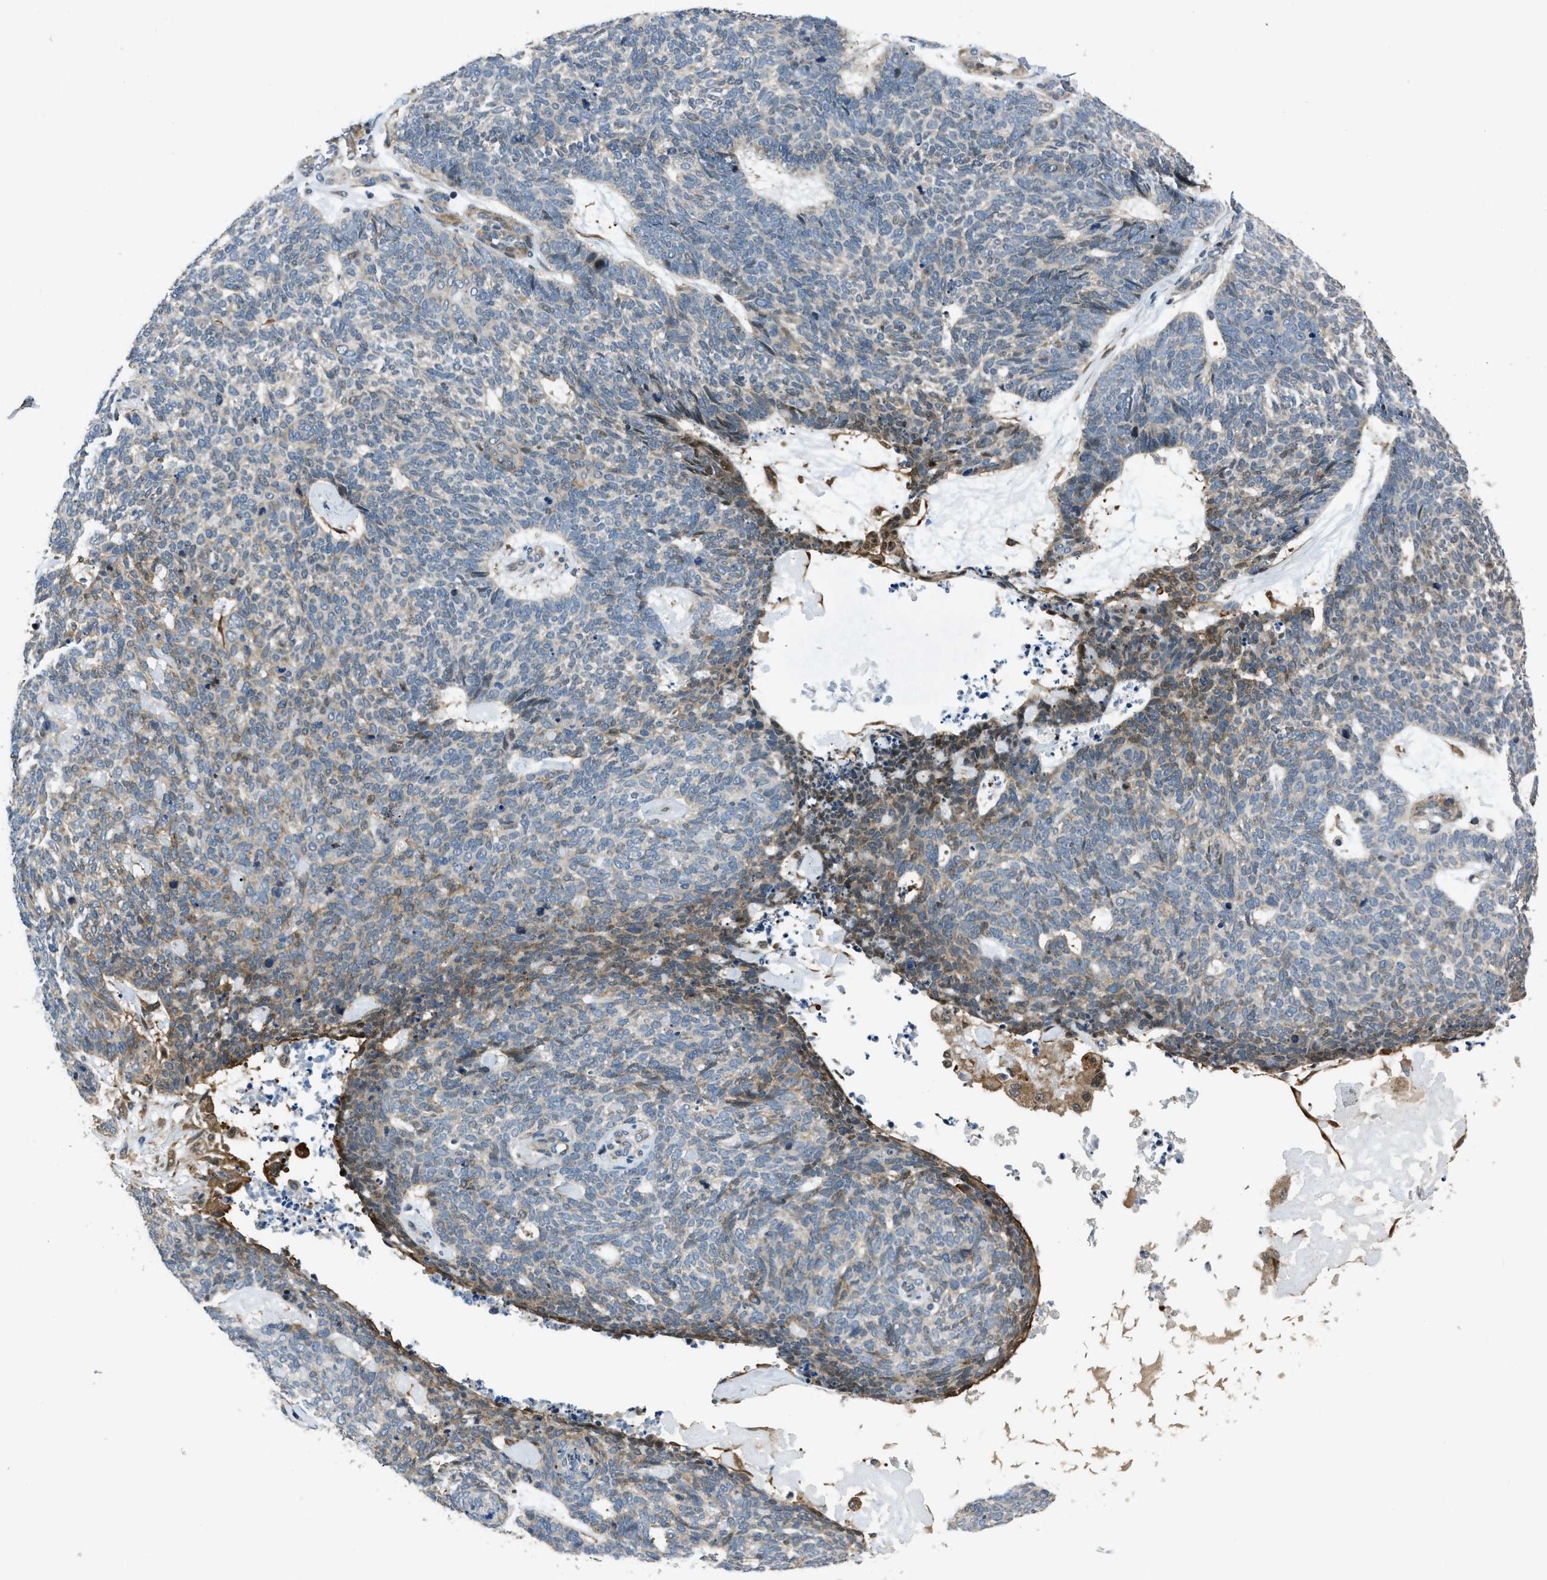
{"staining": {"intensity": "moderate", "quantity": "25%-75%", "location": "cytoplasmic/membranous"}, "tissue": "skin cancer", "cell_type": "Tumor cells", "image_type": "cancer", "snomed": [{"axis": "morphology", "description": "Basal cell carcinoma"}, {"axis": "topography", "description": "Skin"}], "caption": "Immunohistochemistry of human basal cell carcinoma (skin) reveals medium levels of moderate cytoplasmic/membranous expression in approximately 25%-75% of tumor cells.", "gene": "NUDCD3", "patient": {"sex": "female", "age": 84}}